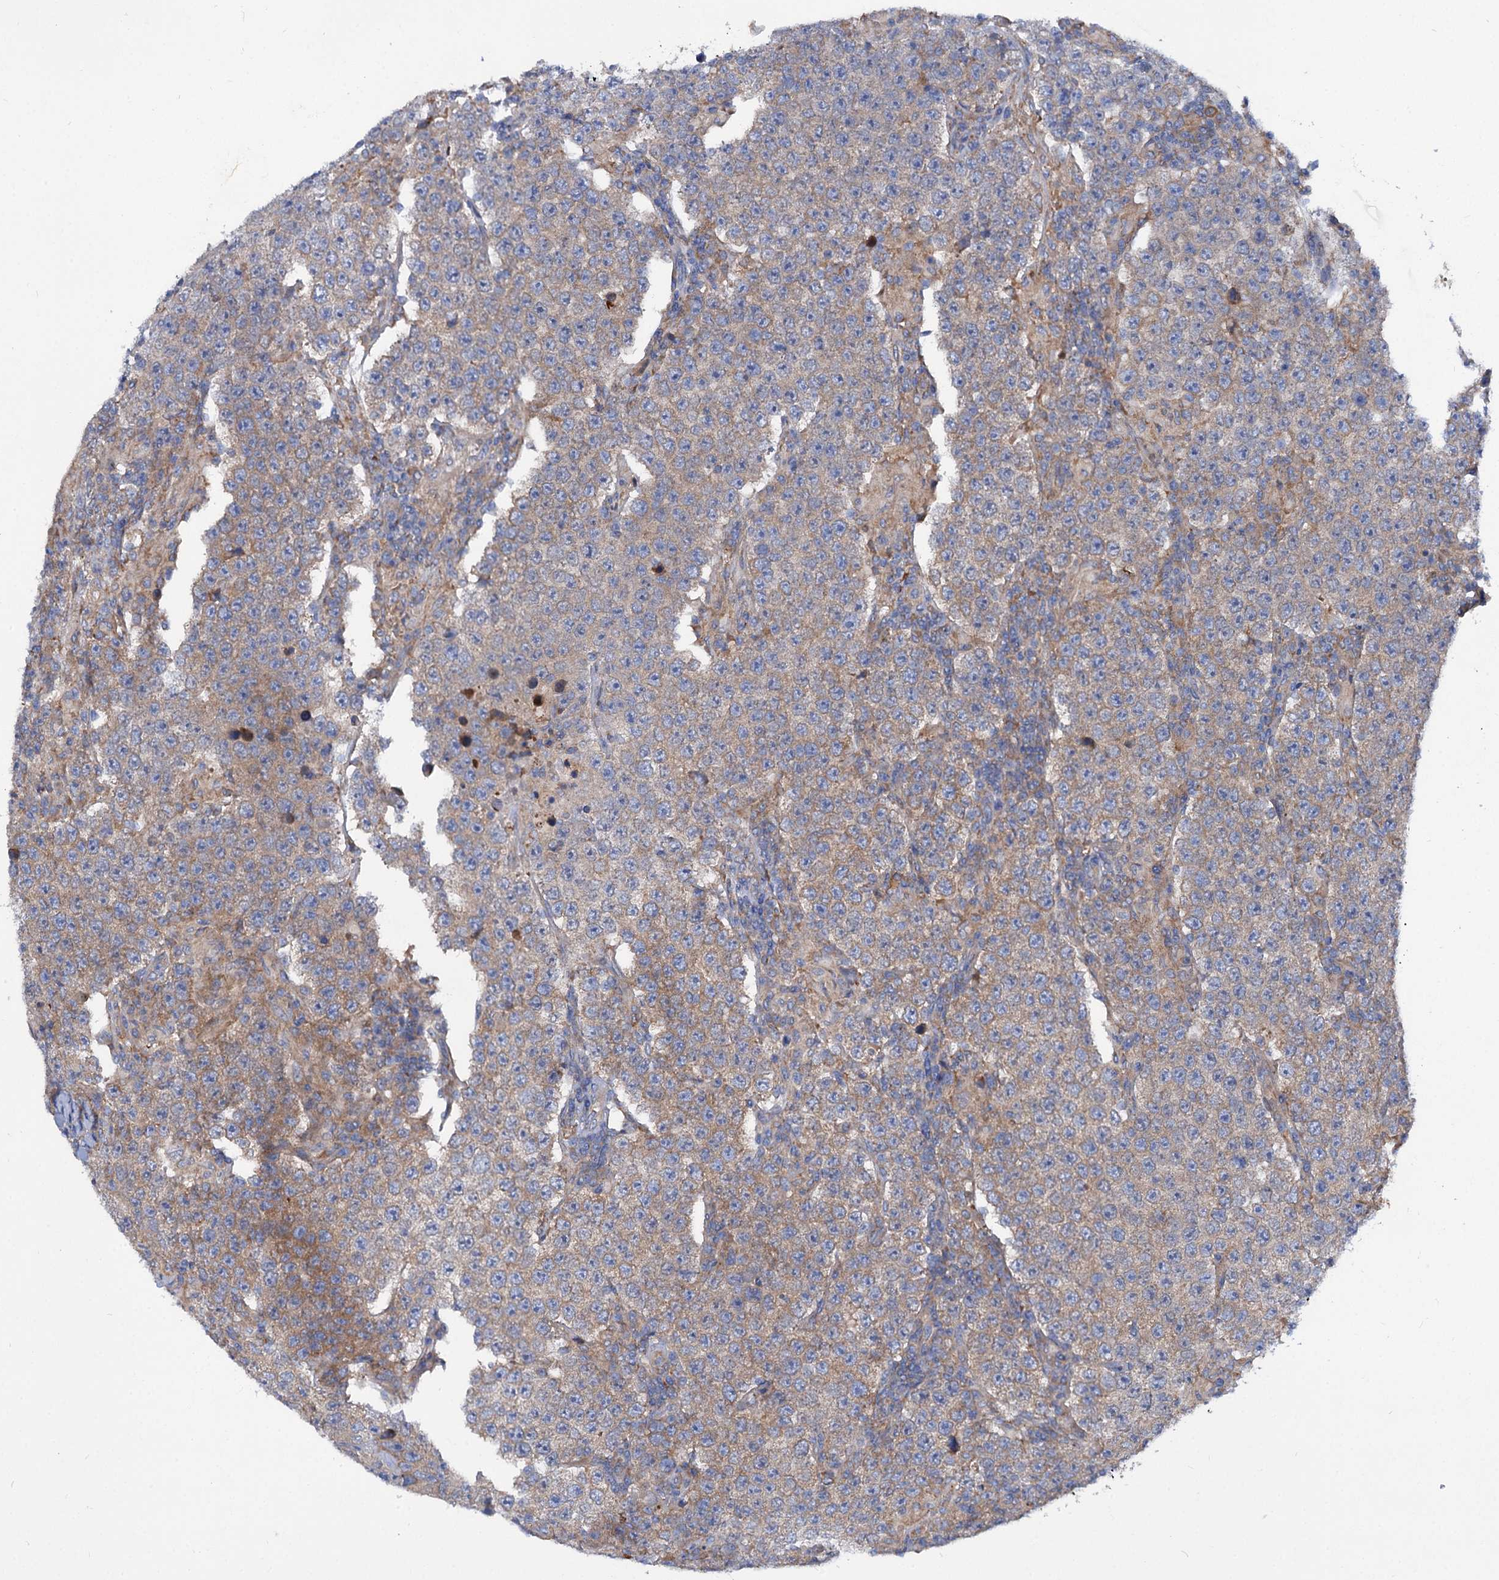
{"staining": {"intensity": "weak", "quantity": "25%-75%", "location": "cytoplasmic/membranous"}, "tissue": "testis cancer", "cell_type": "Tumor cells", "image_type": "cancer", "snomed": [{"axis": "morphology", "description": "Normal tissue, NOS"}, {"axis": "morphology", "description": "Urothelial carcinoma, High grade"}, {"axis": "morphology", "description": "Seminoma, NOS"}, {"axis": "morphology", "description": "Carcinoma, Embryonal, NOS"}, {"axis": "topography", "description": "Urinary bladder"}, {"axis": "topography", "description": "Testis"}], "caption": "Immunohistochemical staining of high-grade urothelial carcinoma (testis) shows low levels of weak cytoplasmic/membranous staining in about 25%-75% of tumor cells.", "gene": "TRIM55", "patient": {"sex": "male", "age": 41}}